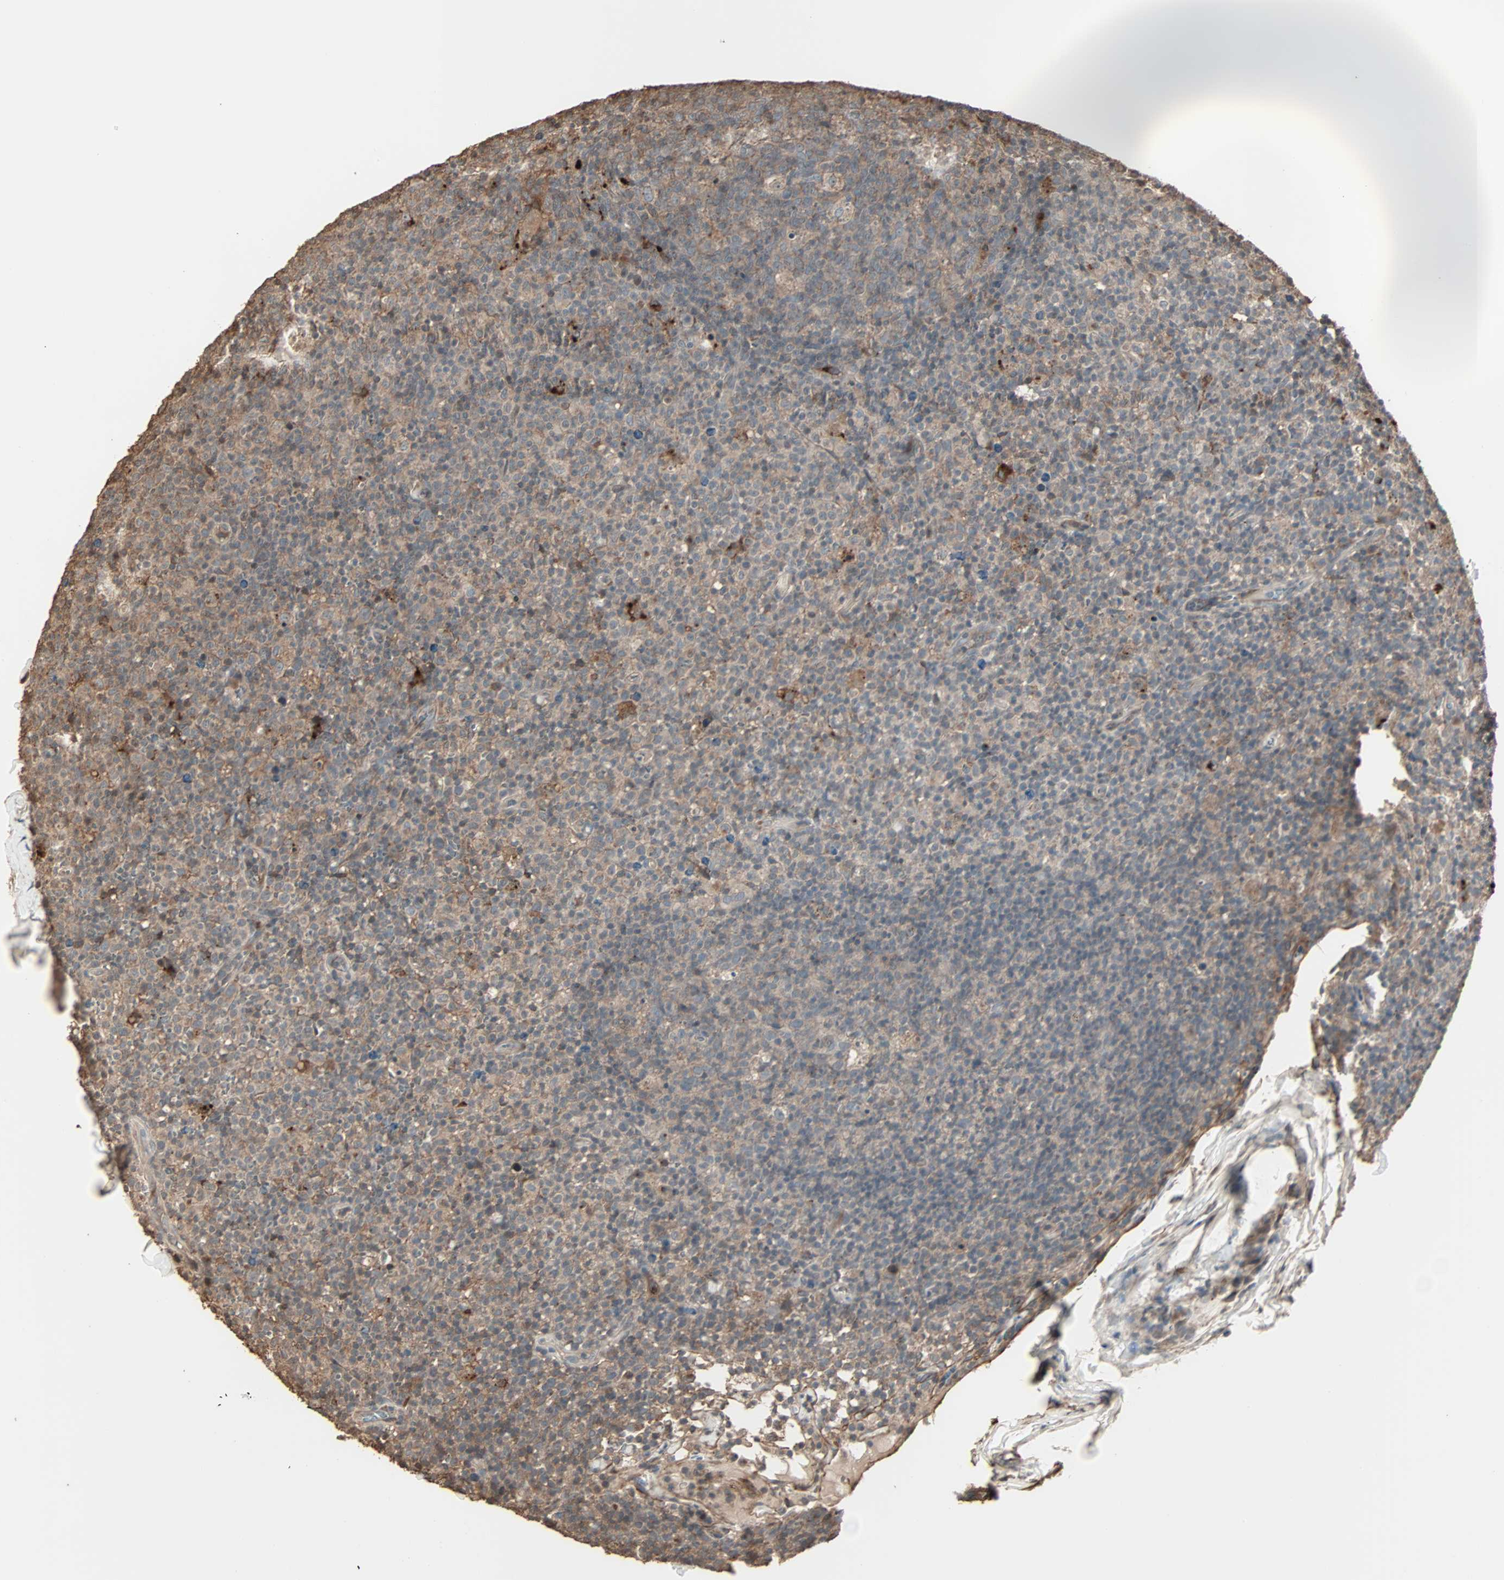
{"staining": {"intensity": "weak", "quantity": "25%-75%", "location": "cytoplasmic/membranous"}, "tissue": "lymph node", "cell_type": "Germinal center cells", "image_type": "normal", "snomed": [{"axis": "morphology", "description": "Normal tissue, NOS"}, {"axis": "morphology", "description": "Inflammation, NOS"}, {"axis": "topography", "description": "Lymph node"}], "caption": "Germinal center cells show weak cytoplasmic/membranous positivity in about 25%-75% of cells in benign lymph node. The protein of interest is stained brown, and the nuclei are stained in blue (DAB IHC with brightfield microscopy, high magnification).", "gene": "CALCRL", "patient": {"sex": "male", "age": 55}}